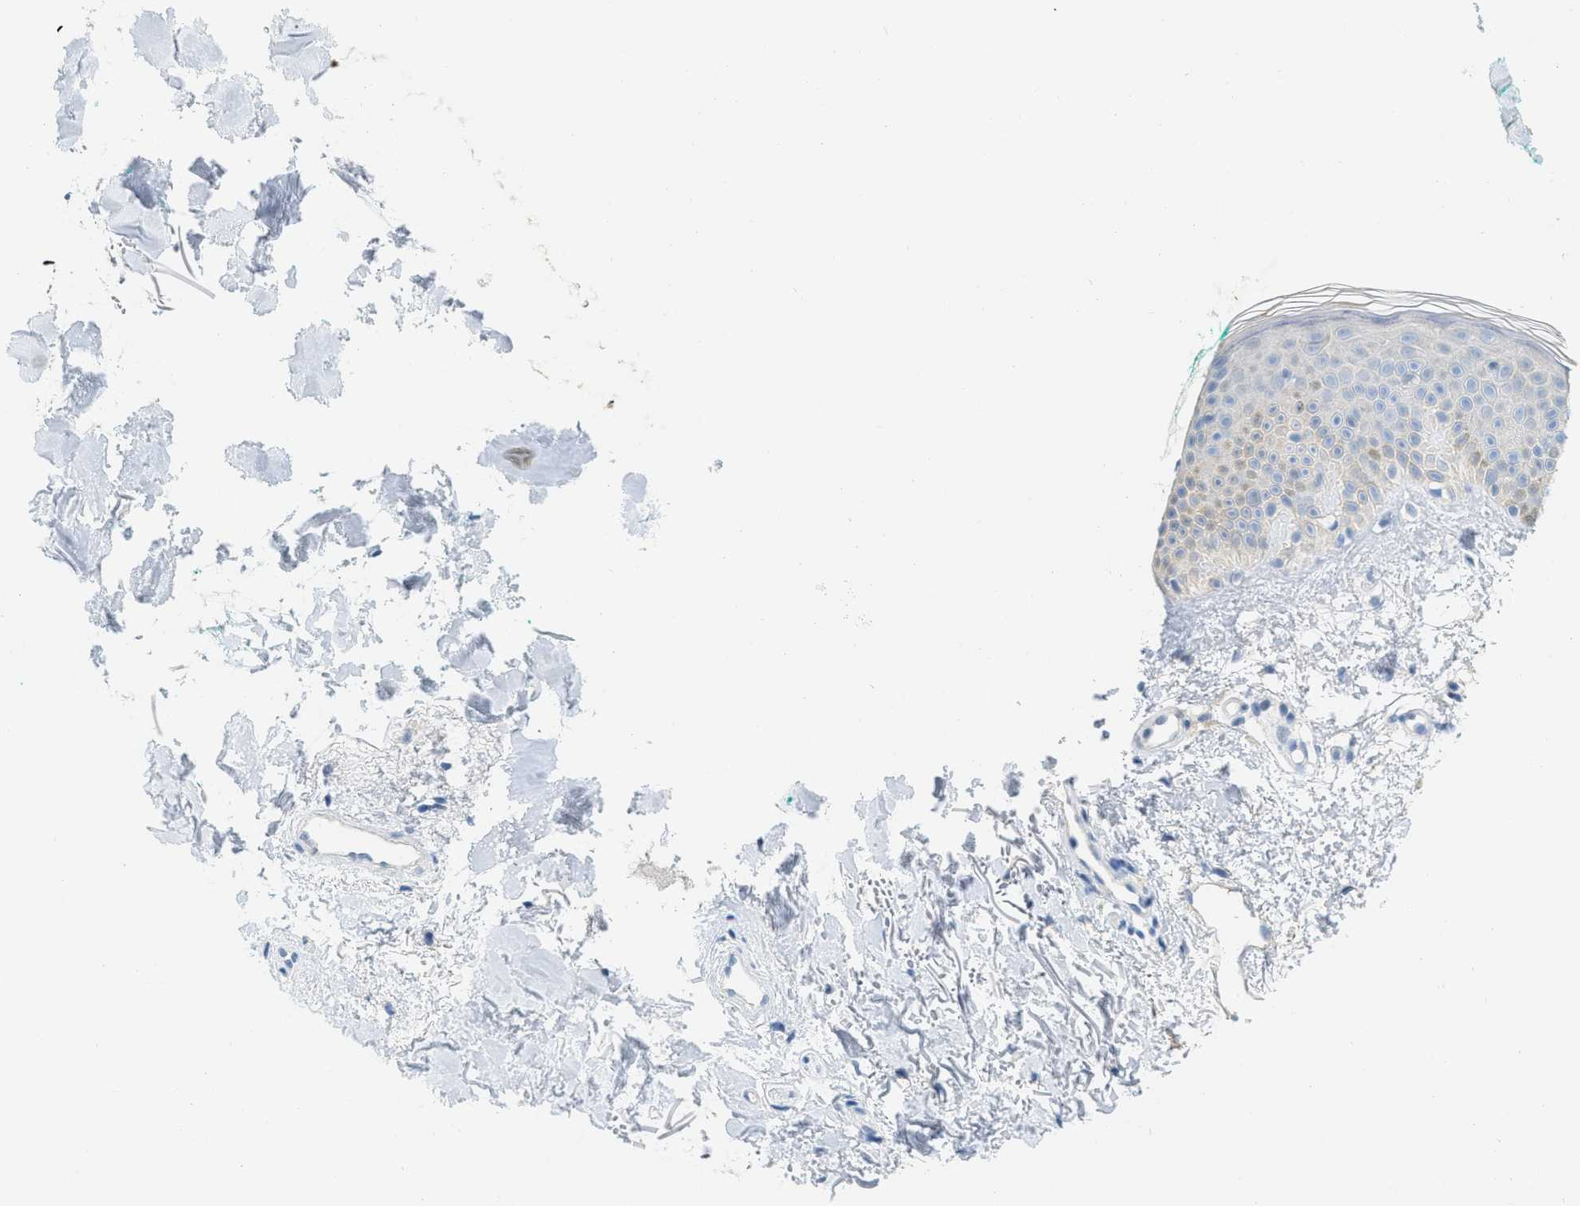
{"staining": {"intensity": "negative", "quantity": "none", "location": "none"}, "tissue": "skin", "cell_type": "Fibroblasts", "image_type": "normal", "snomed": [{"axis": "morphology", "description": "Normal tissue, NOS"}, {"axis": "topography", "description": "Skin"}], "caption": "The photomicrograph reveals no staining of fibroblasts in normal skin.", "gene": "HSF2", "patient": {"sex": "male", "age": 71}}